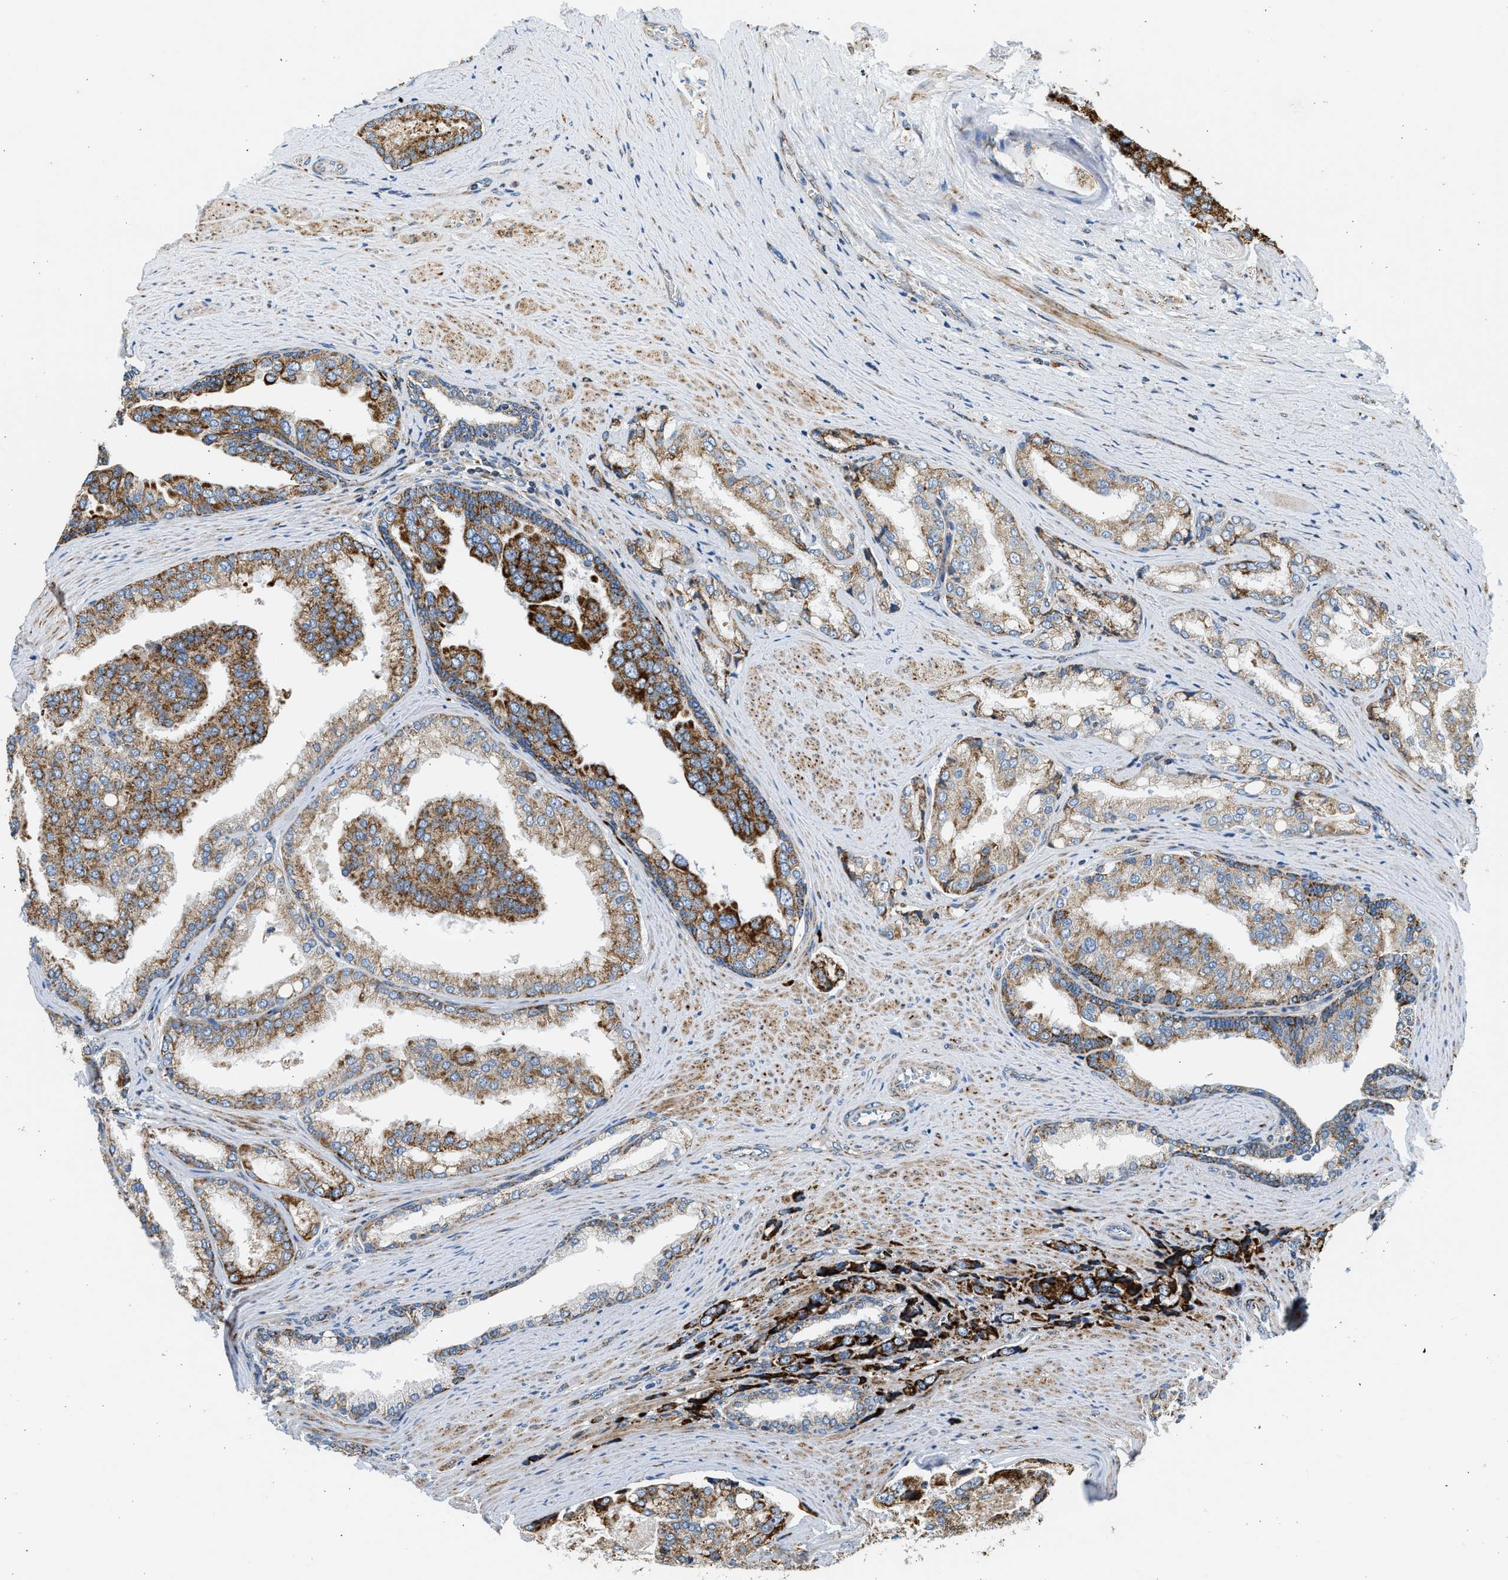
{"staining": {"intensity": "strong", "quantity": ">75%", "location": "cytoplasmic/membranous"}, "tissue": "prostate cancer", "cell_type": "Tumor cells", "image_type": "cancer", "snomed": [{"axis": "morphology", "description": "Adenocarcinoma, High grade"}, {"axis": "topography", "description": "Prostate"}], "caption": "This image exhibits prostate cancer (high-grade adenocarcinoma) stained with immunohistochemistry (IHC) to label a protein in brown. The cytoplasmic/membranous of tumor cells show strong positivity for the protein. Nuclei are counter-stained blue.", "gene": "KCNMB3", "patient": {"sex": "male", "age": 50}}